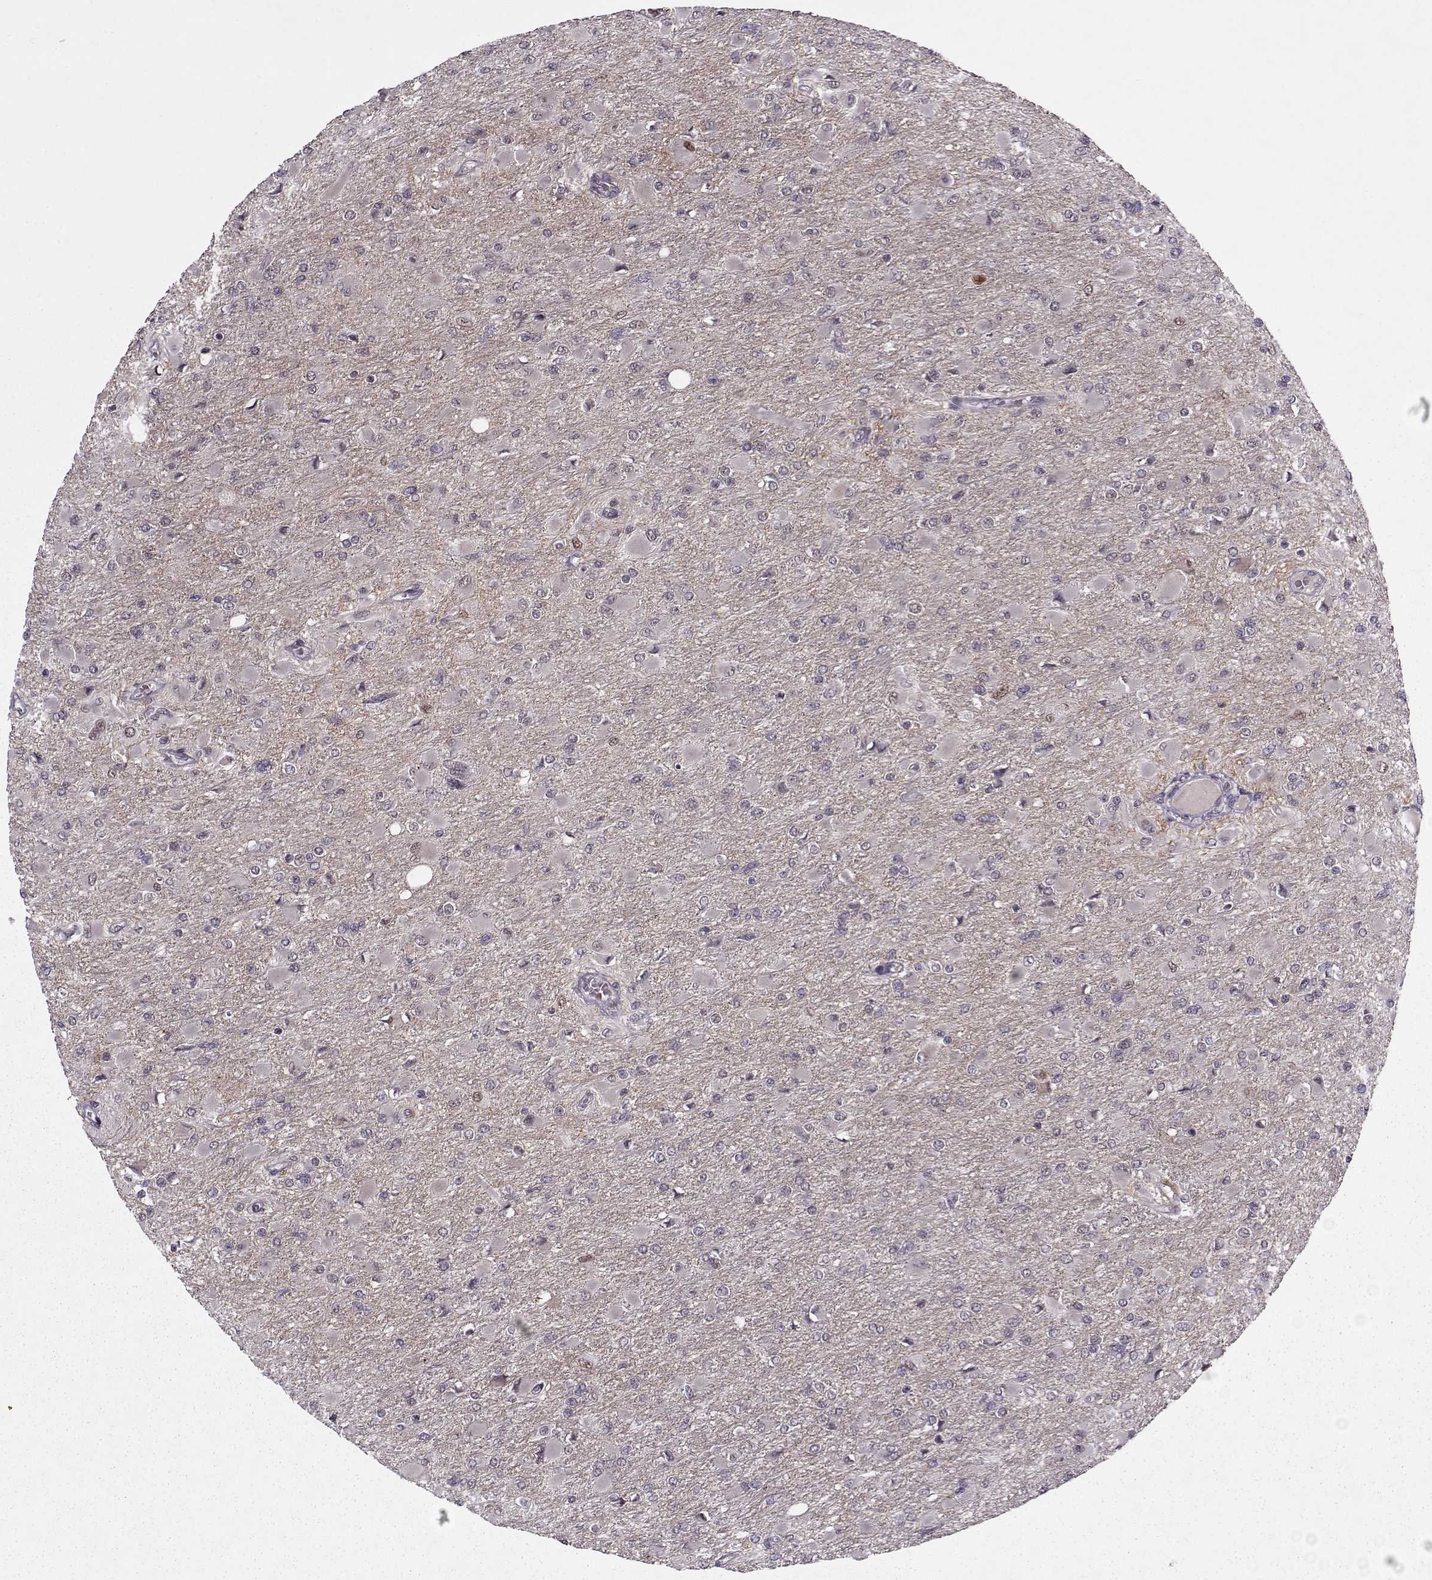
{"staining": {"intensity": "negative", "quantity": "none", "location": "none"}, "tissue": "glioma", "cell_type": "Tumor cells", "image_type": "cancer", "snomed": [{"axis": "morphology", "description": "Glioma, malignant, High grade"}, {"axis": "topography", "description": "Cerebral cortex"}], "caption": "This image is of malignant glioma (high-grade) stained with immunohistochemistry (IHC) to label a protein in brown with the nuclei are counter-stained blue. There is no expression in tumor cells.", "gene": "DENND4B", "patient": {"sex": "female", "age": 36}}